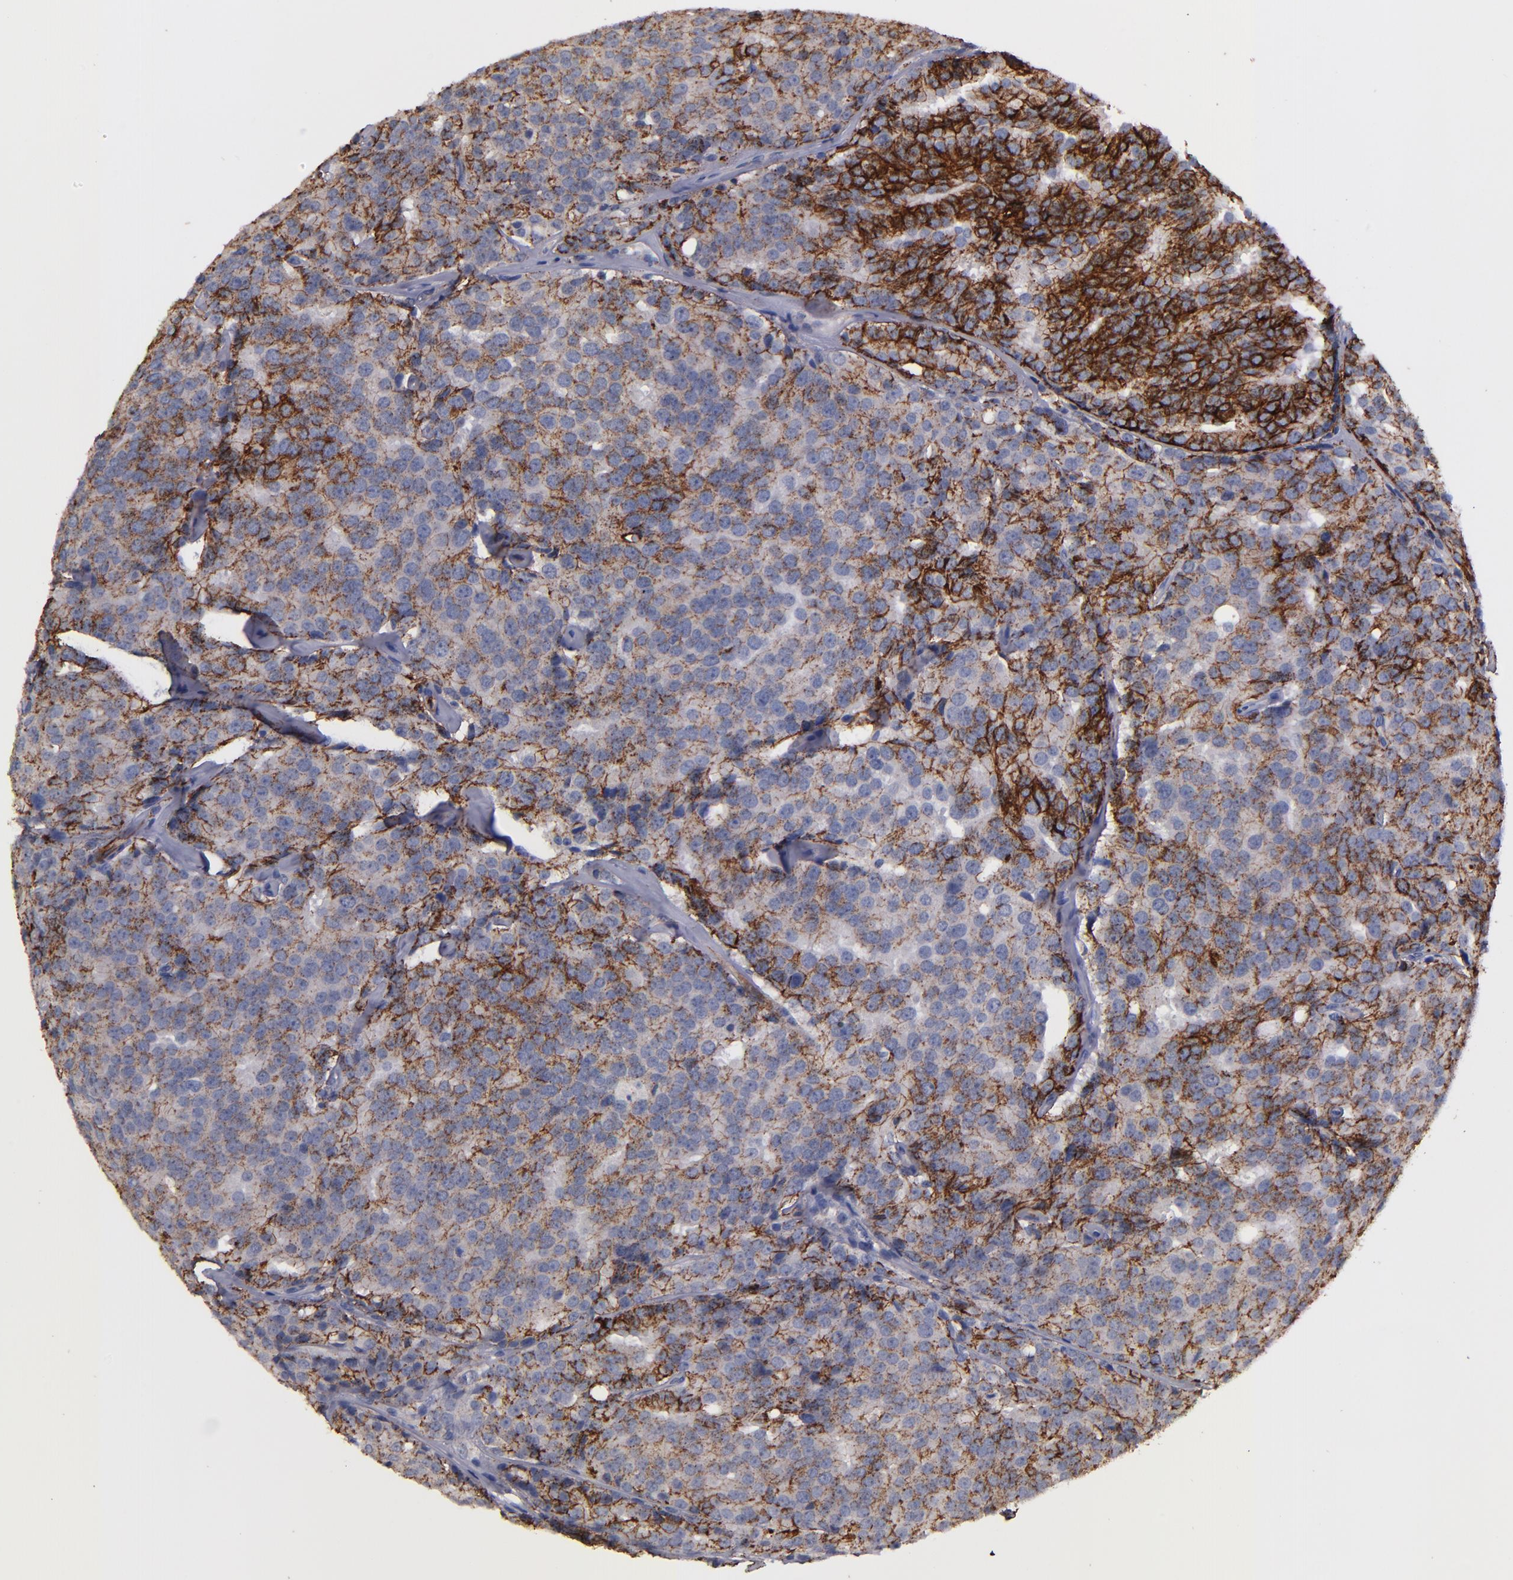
{"staining": {"intensity": "strong", "quantity": ">75%", "location": "cytoplasmic/membranous"}, "tissue": "prostate cancer", "cell_type": "Tumor cells", "image_type": "cancer", "snomed": [{"axis": "morphology", "description": "Adenocarcinoma, High grade"}, {"axis": "topography", "description": "Prostate"}], "caption": "This photomicrograph demonstrates IHC staining of human prostate cancer (high-grade adenocarcinoma), with high strong cytoplasmic/membranous positivity in approximately >75% of tumor cells.", "gene": "CLDN5", "patient": {"sex": "male", "age": 64}}